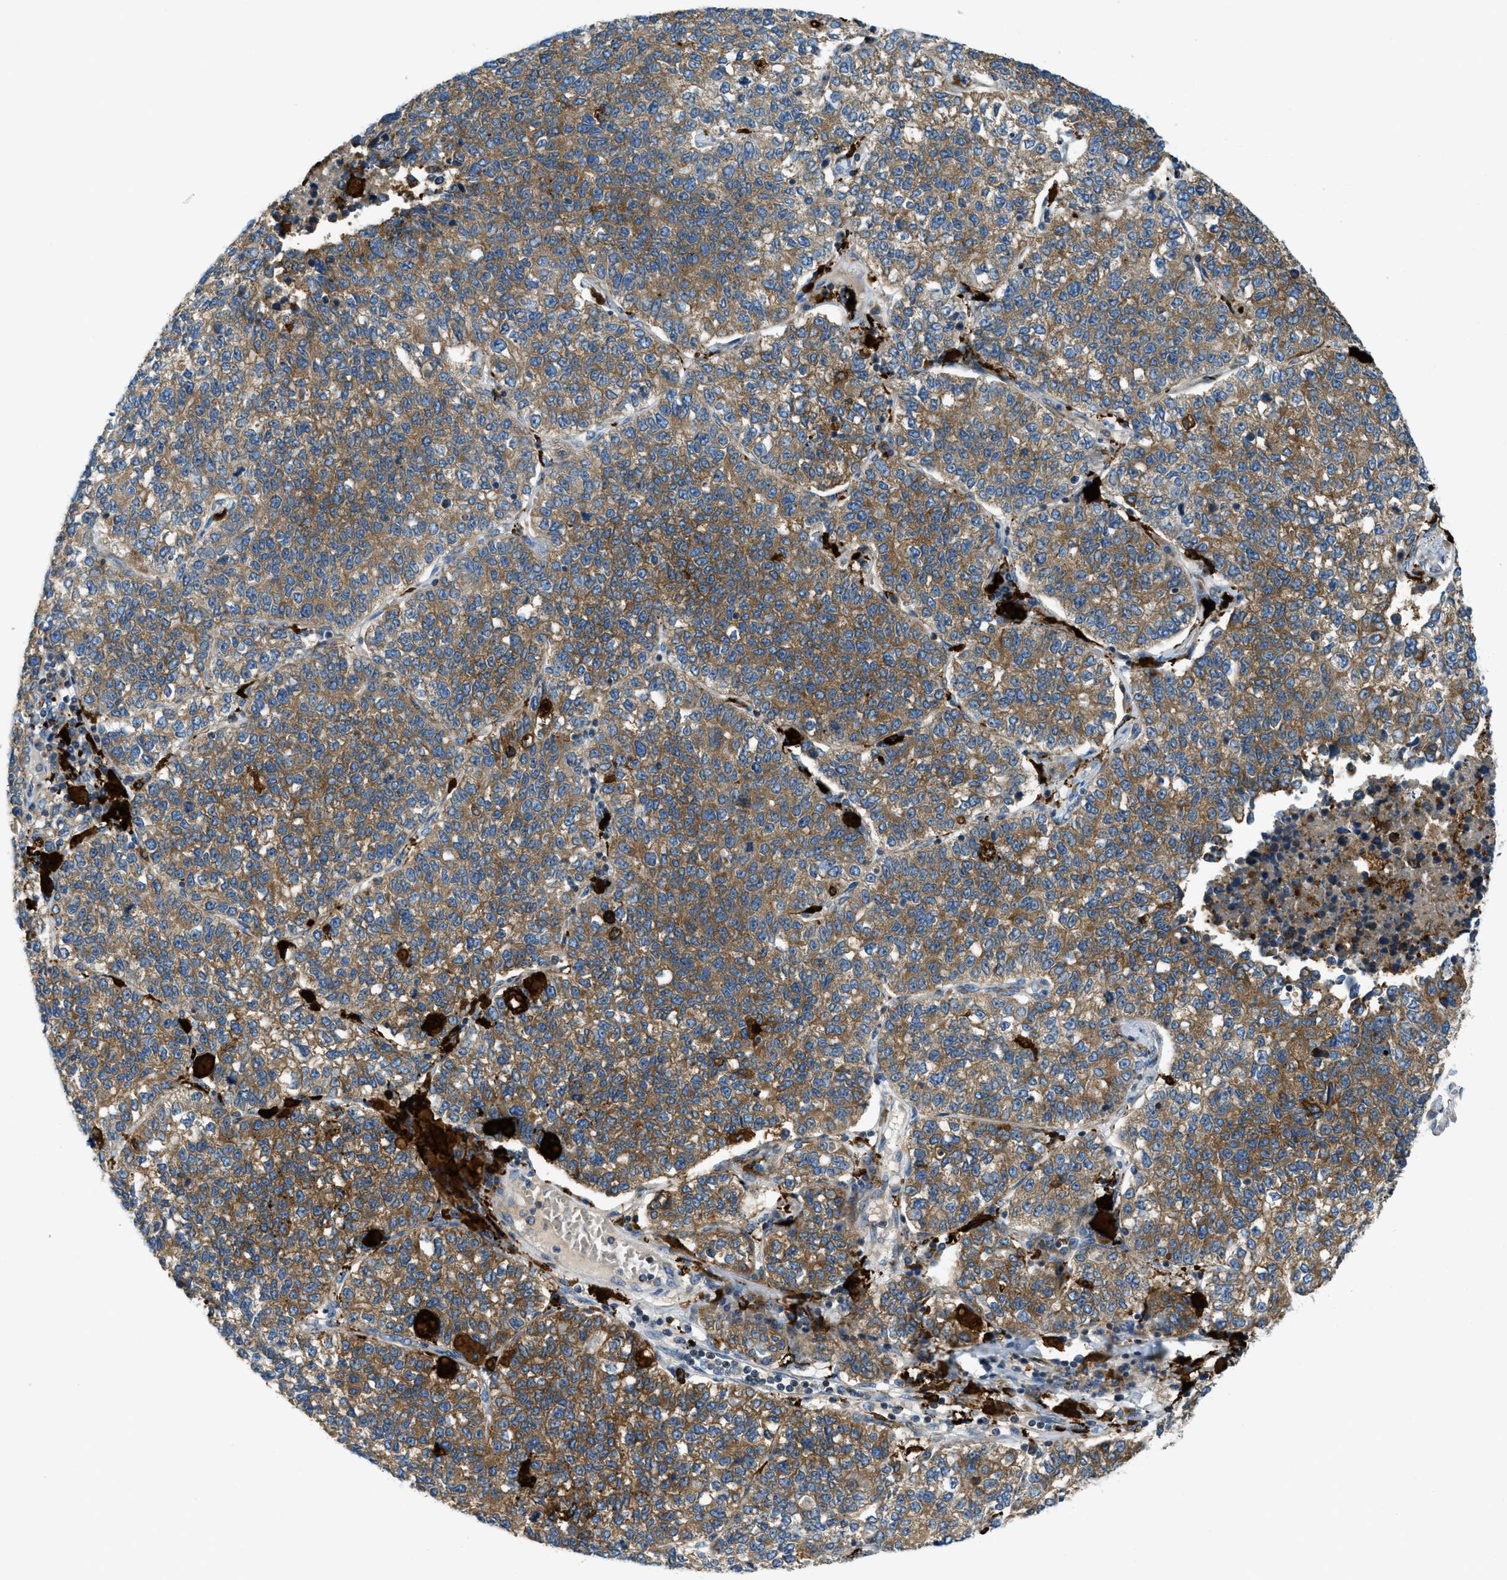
{"staining": {"intensity": "moderate", "quantity": ">75%", "location": "cytoplasmic/membranous"}, "tissue": "lung cancer", "cell_type": "Tumor cells", "image_type": "cancer", "snomed": [{"axis": "morphology", "description": "Adenocarcinoma, NOS"}, {"axis": "topography", "description": "Lung"}], "caption": "Immunohistochemical staining of human lung cancer (adenocarcinoma) shows medium levels of moderate cytoplasmic/membranous expression in approximately >75% of tumor cells.", "gene": "RFFL", "patient": {"sex": "male", "age": 49}}